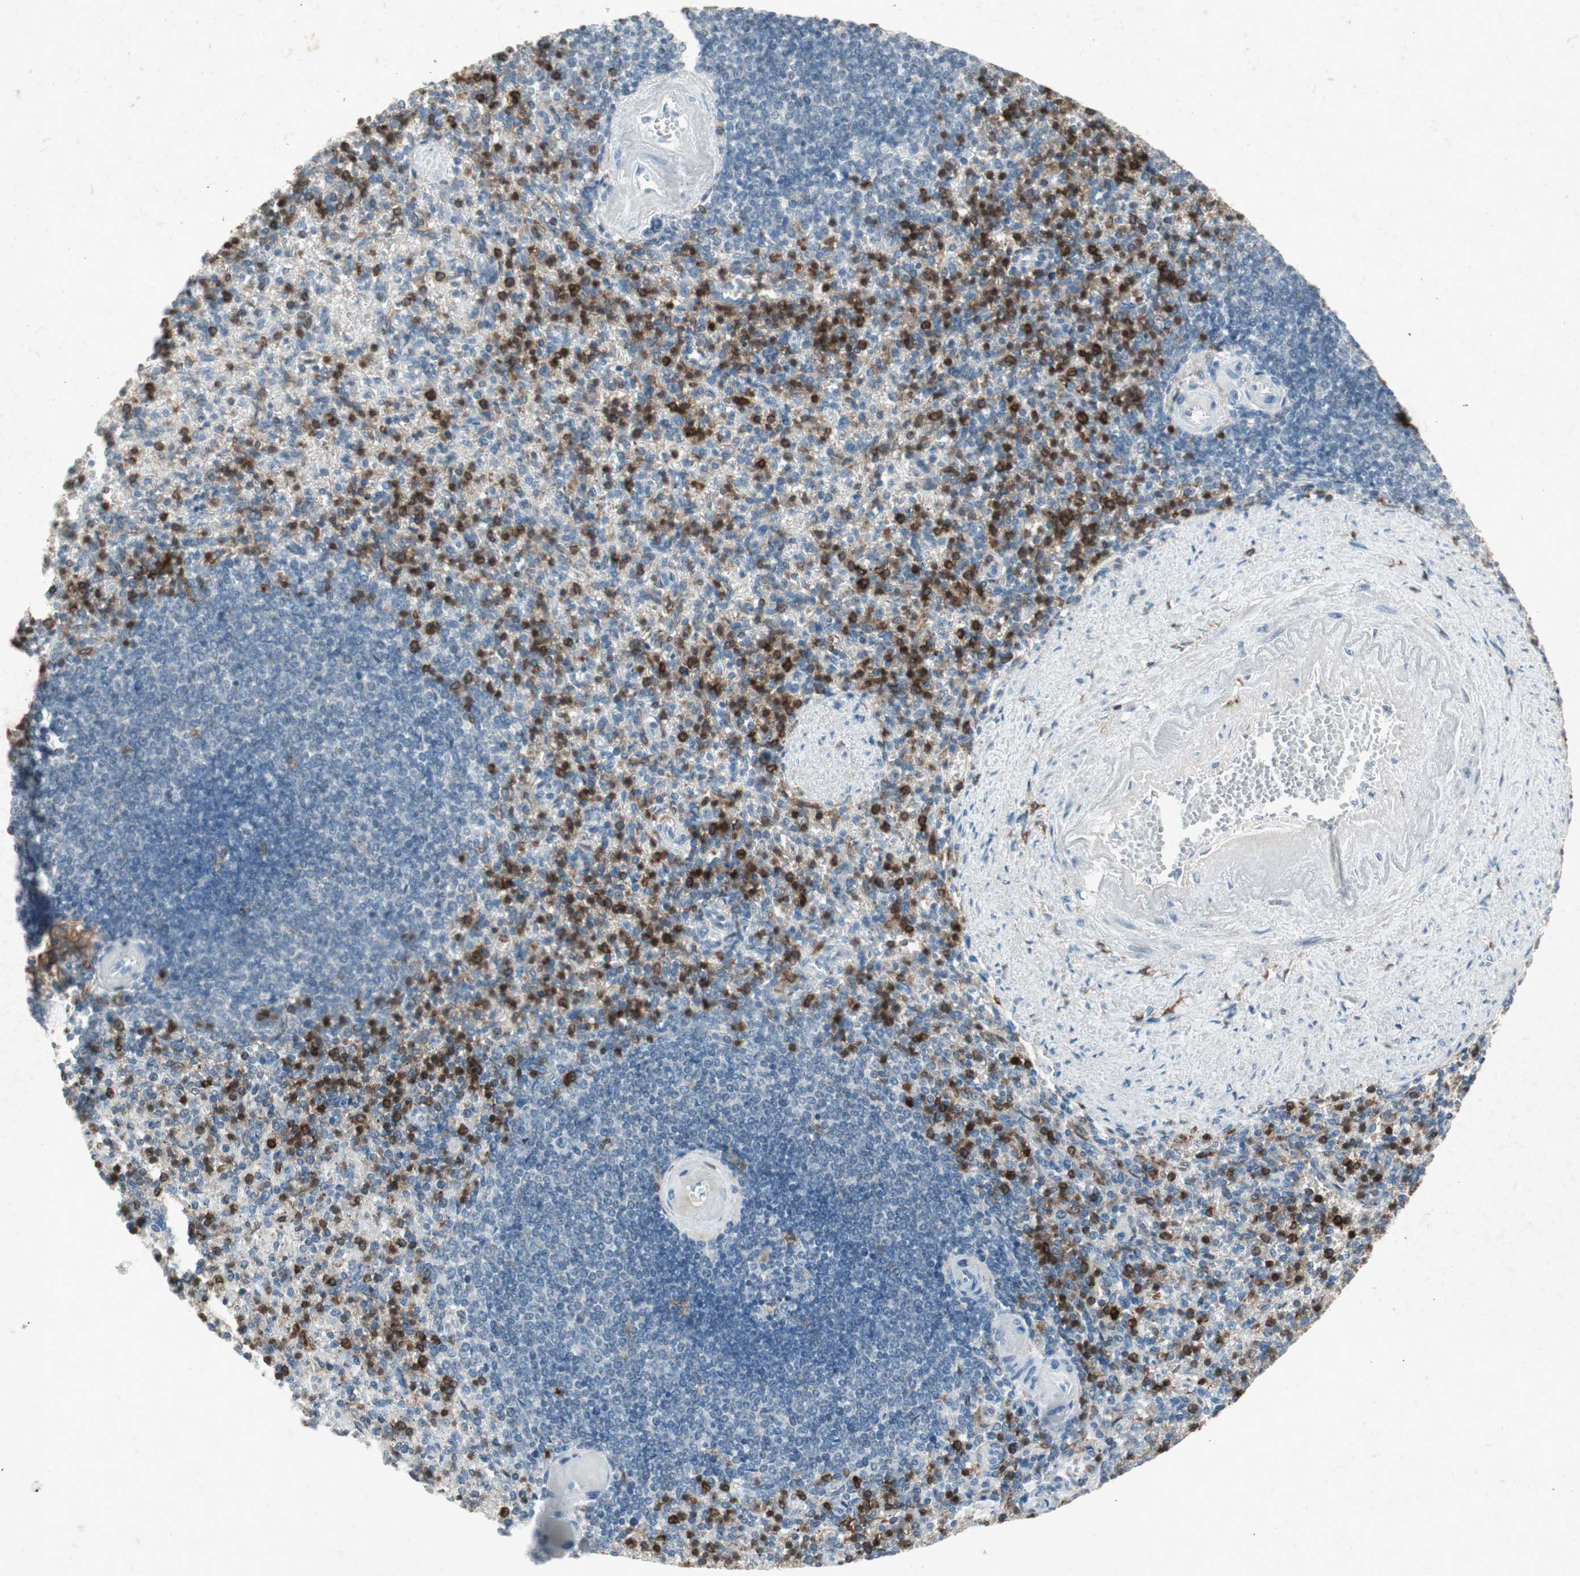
{"staining": {"intensity": "strong", "quantity": "<25%", "location": "cytoplasmic/membranous"}, "tissue": "spleen", "cell_type": "Cells in red pulp", "image_type": "normal", "snomed": [{"axis": "morphology", "description": "Normal tissue, NOS"}, {"axis": "topography", "description": "Spleen"}], "caption": "Immunohistochemical staining of benign spleen demonstrates strong cytoplasmic/membranous protein expression in about <25% of cells in red pulp.", "gene": "TYROBP", "patient": {"sex": "female", "age": 74}}